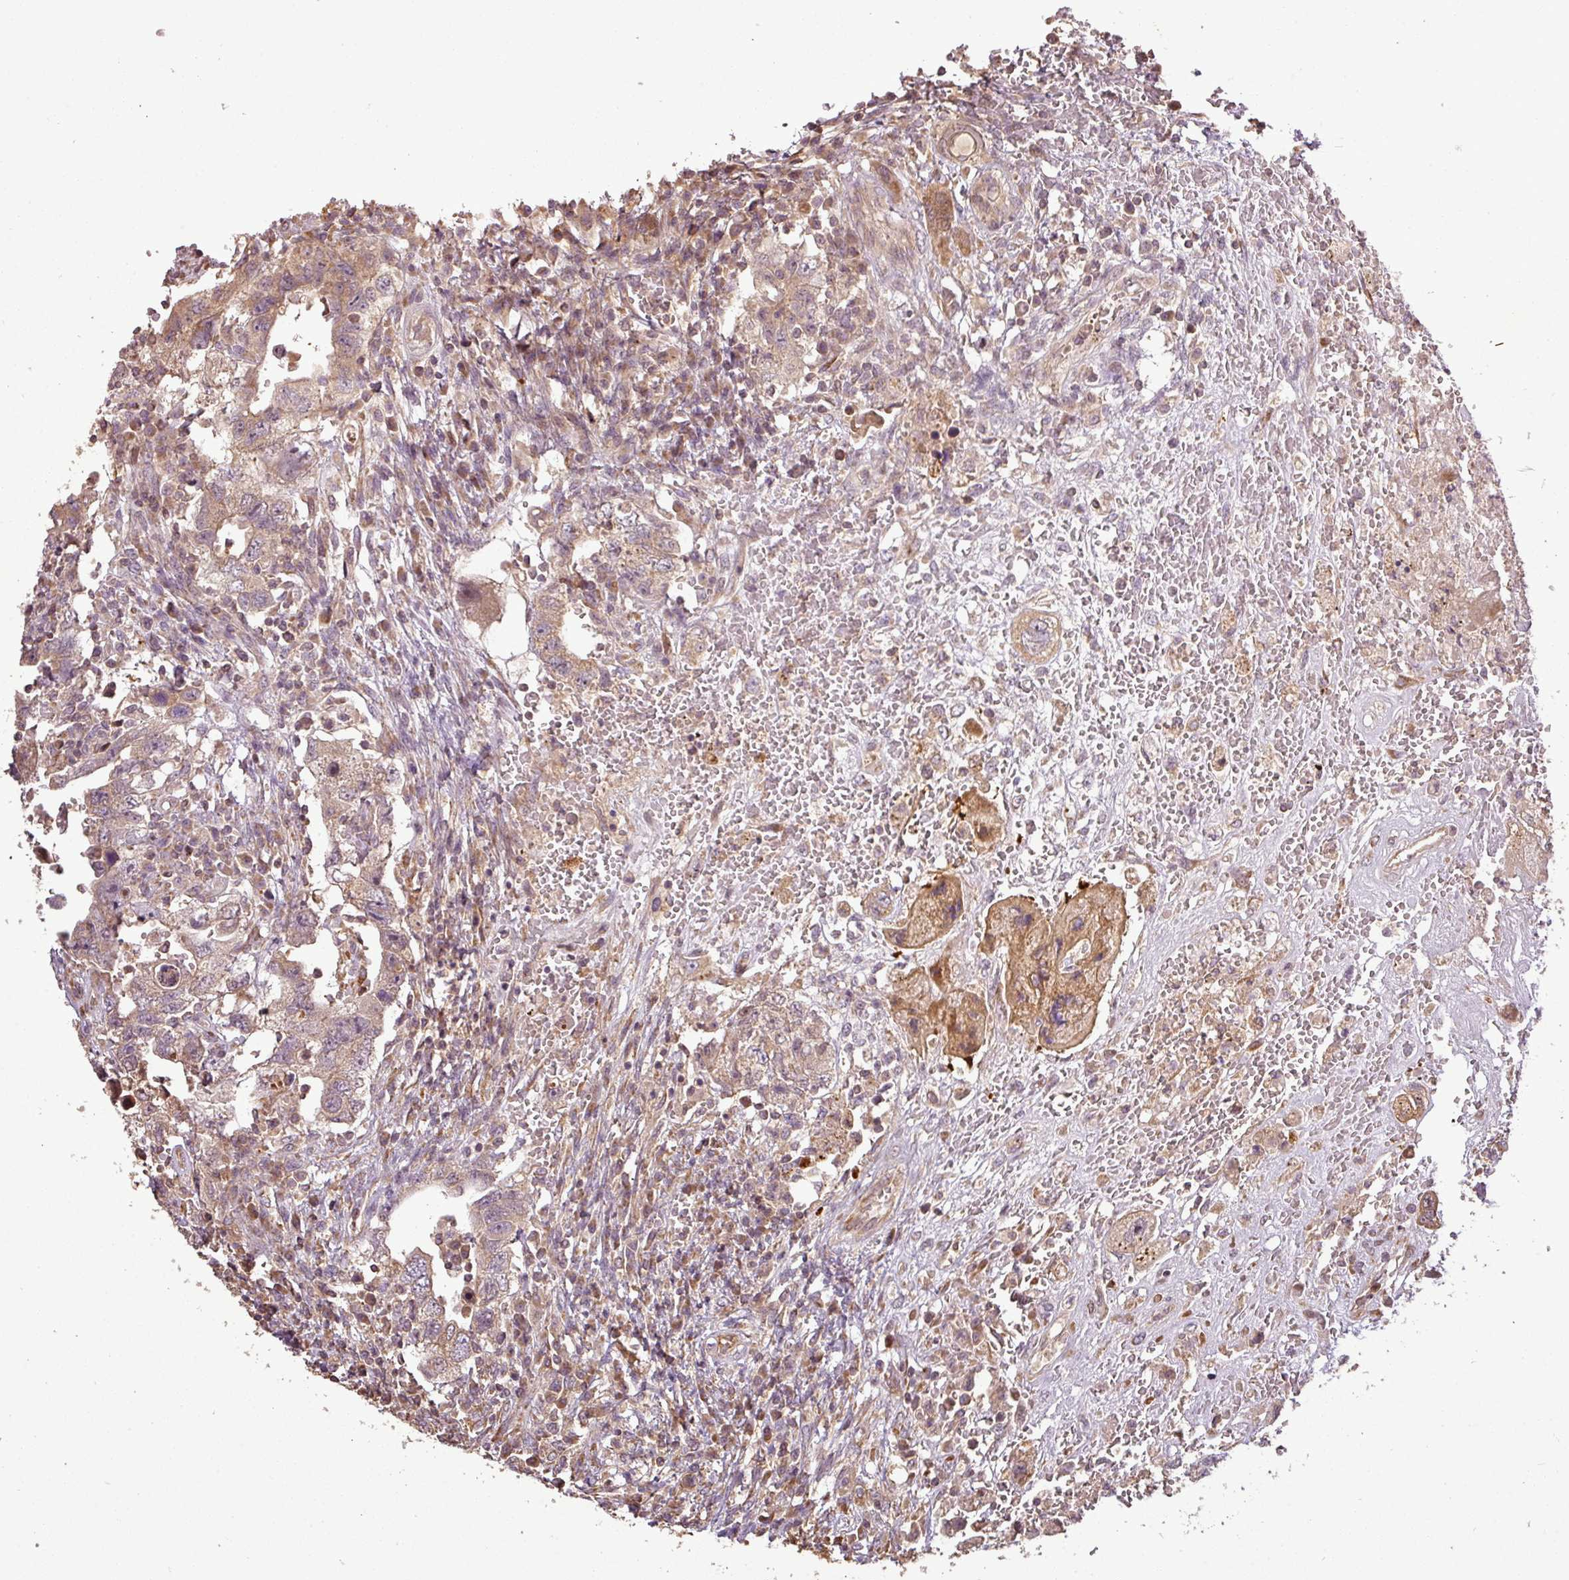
{"staining": {"intensity": "moderate", "quantity": ">75%", "location": "cytoplasmic/membranous"}, "tissue": "testis cancer", "cell_type": "Tumor cells", "image_type": "cancer", "snomed": [{"axis": "morphology", "description": "Carcinoma, Embryonal, NOS"}, {"axis": "topography", "description": "Testis"}], "caption": "A brown stain highlights moderate cytoplasmic/membranous staining of a protein in embryonal carcinoma (testis) tumor cells. The protein of interest is stained brown, and the nuclei are stained in blue (DAB IHC with brightfield microscopy, high magnification).", "gene": "FAIM", "patient": {"sex": "male", "age": 26}}